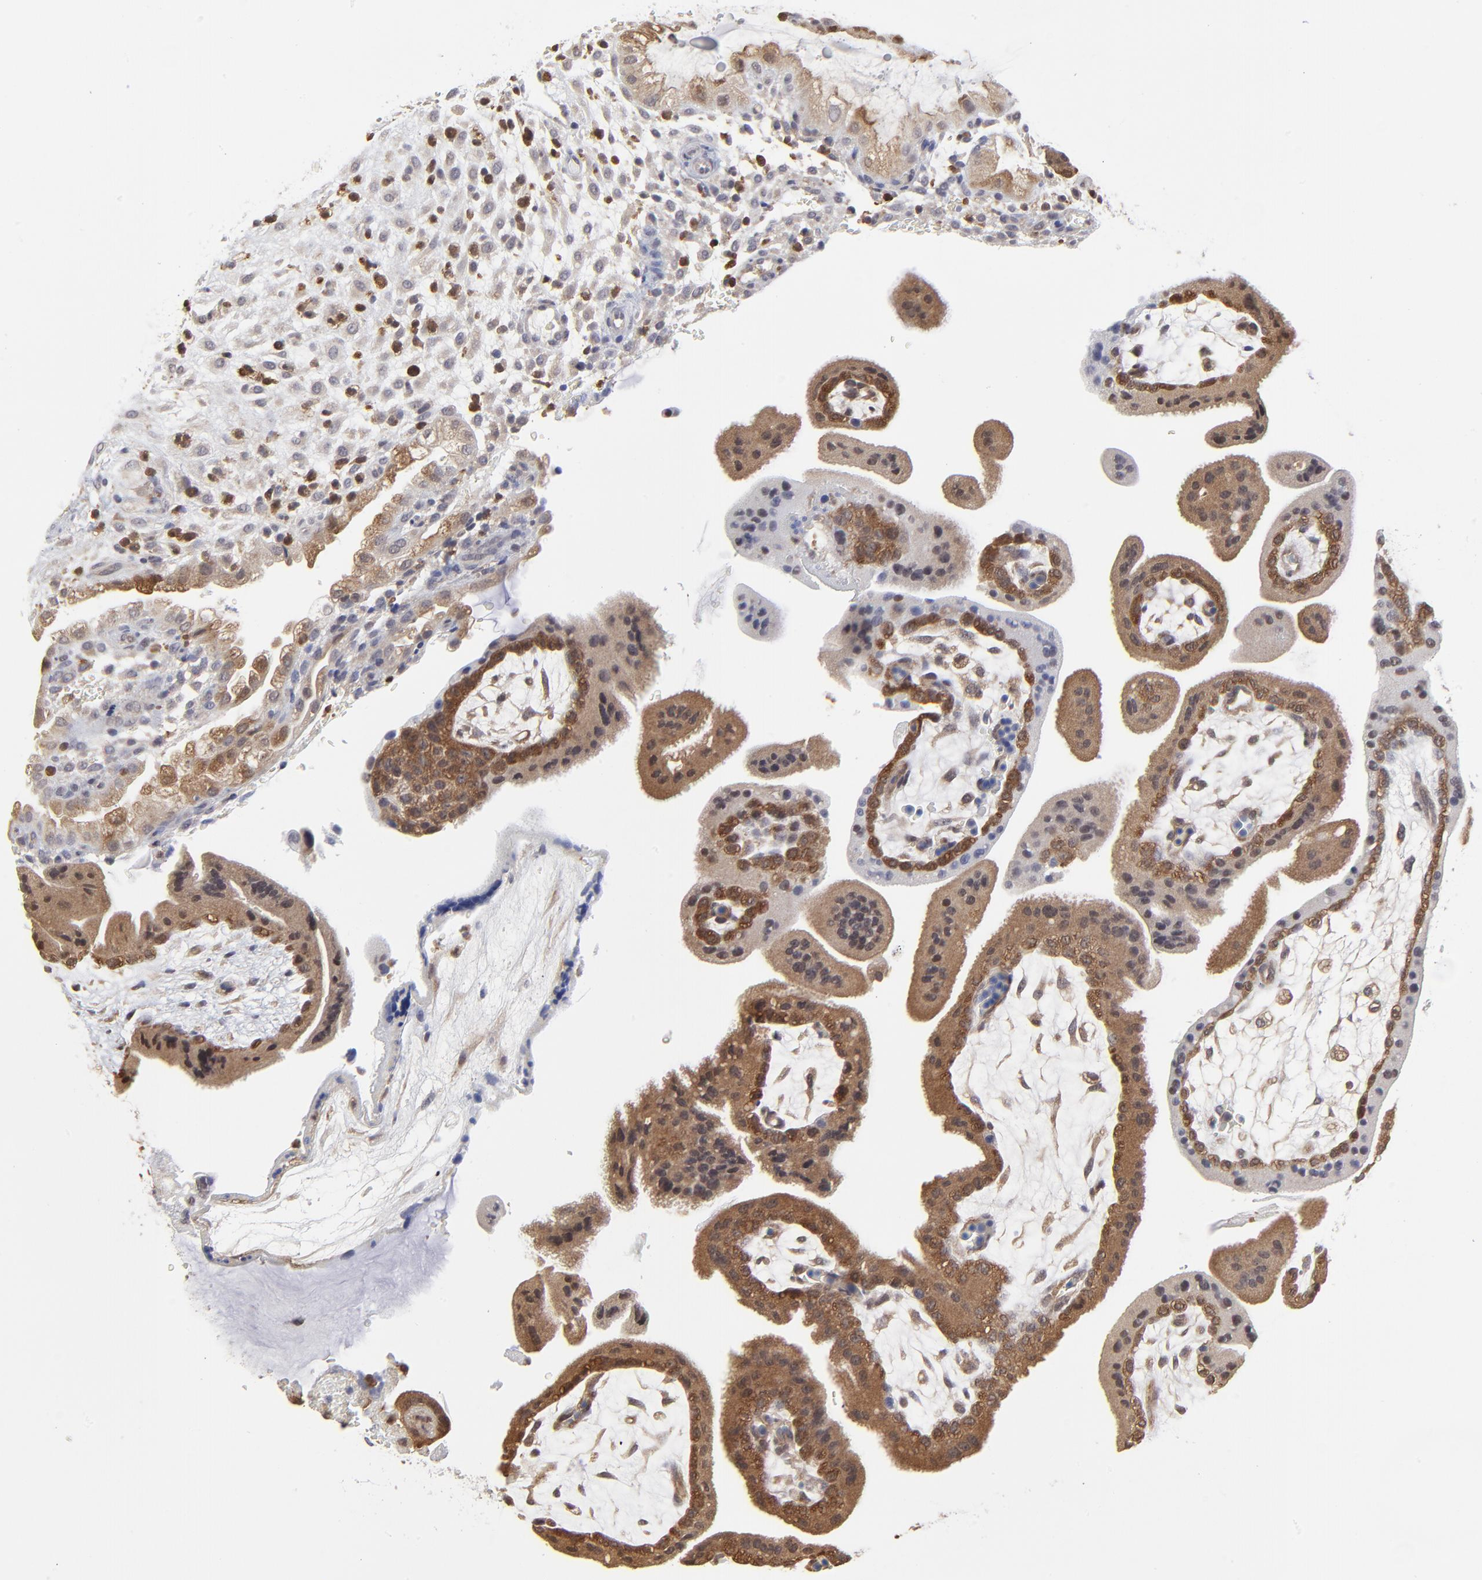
{"staining": {"intensity": "negative", "quantity": "none", "location": "none"}, "tissue": "placenta", "cell_type": "Decidual cells", "image_type": "normal", "snomed": [{"axis": "morphology", "description": "Normal tissue, NOS"}, {"axis": "topography", "description": "Placenta"}], "caption": "This is an immunohistochemistry image of normal human placenta. There is no staining in decidual cells.", "gene": "CASP3", "patient": {"sex": "female", "age": 35}}